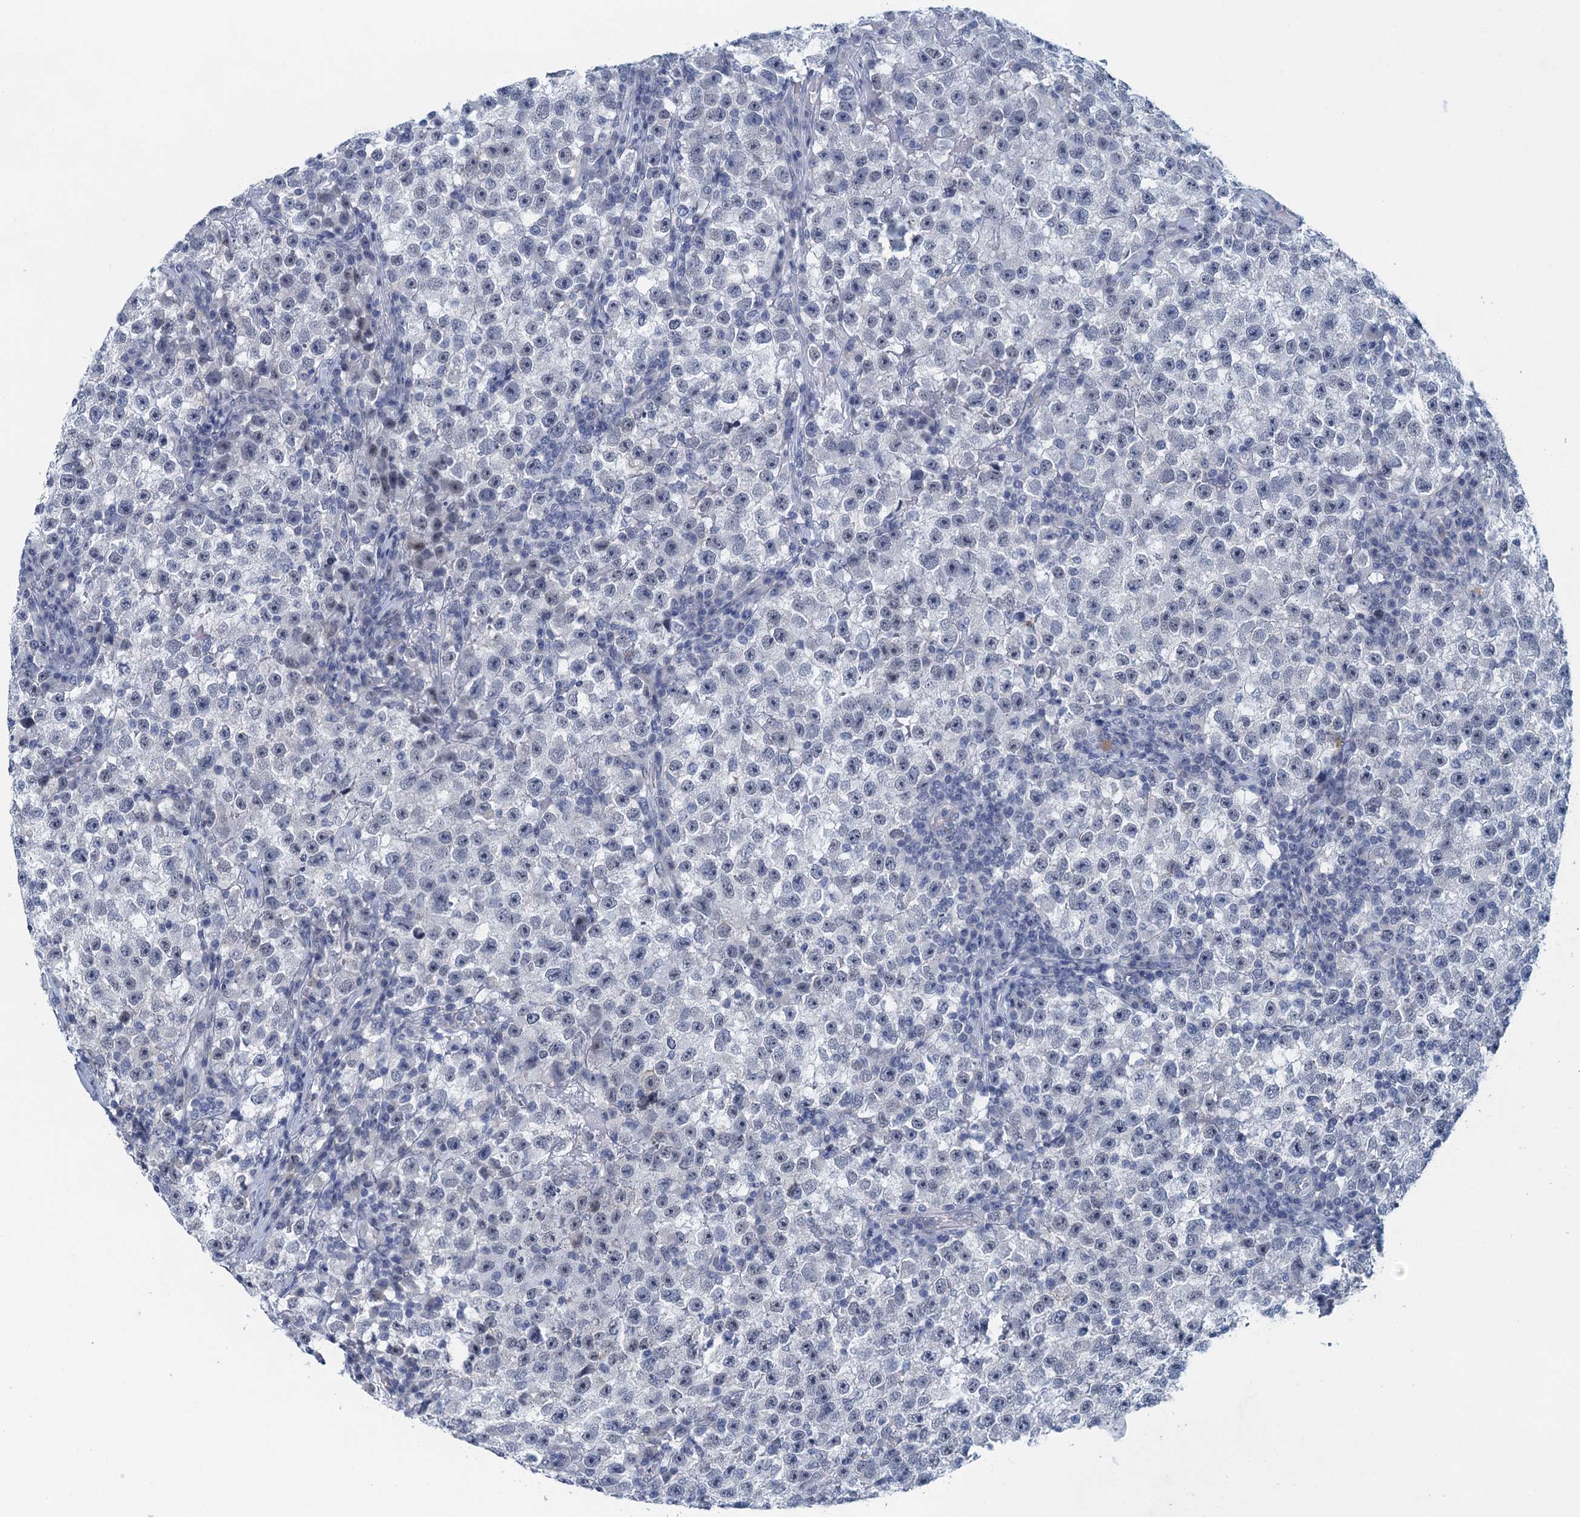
{"staining": {"intensity": "negative", "quantity": "none", "location": "none"}, "tissue": "testis cancer", "cell_type": "Tumor cells", "image_type": "cancer", "snomed": [{"axis": "morphology", "description": "Seminoma, NOS"}, {"axis": "topography", "description": "Testis"}], "caption": "This is an immunohistochemistry micrograph of human testis cancer (seminoma). There is no expression in tumor cells.", "gene": "ENSG00000131152", "patient": {"sex": "male", "age": 22}}